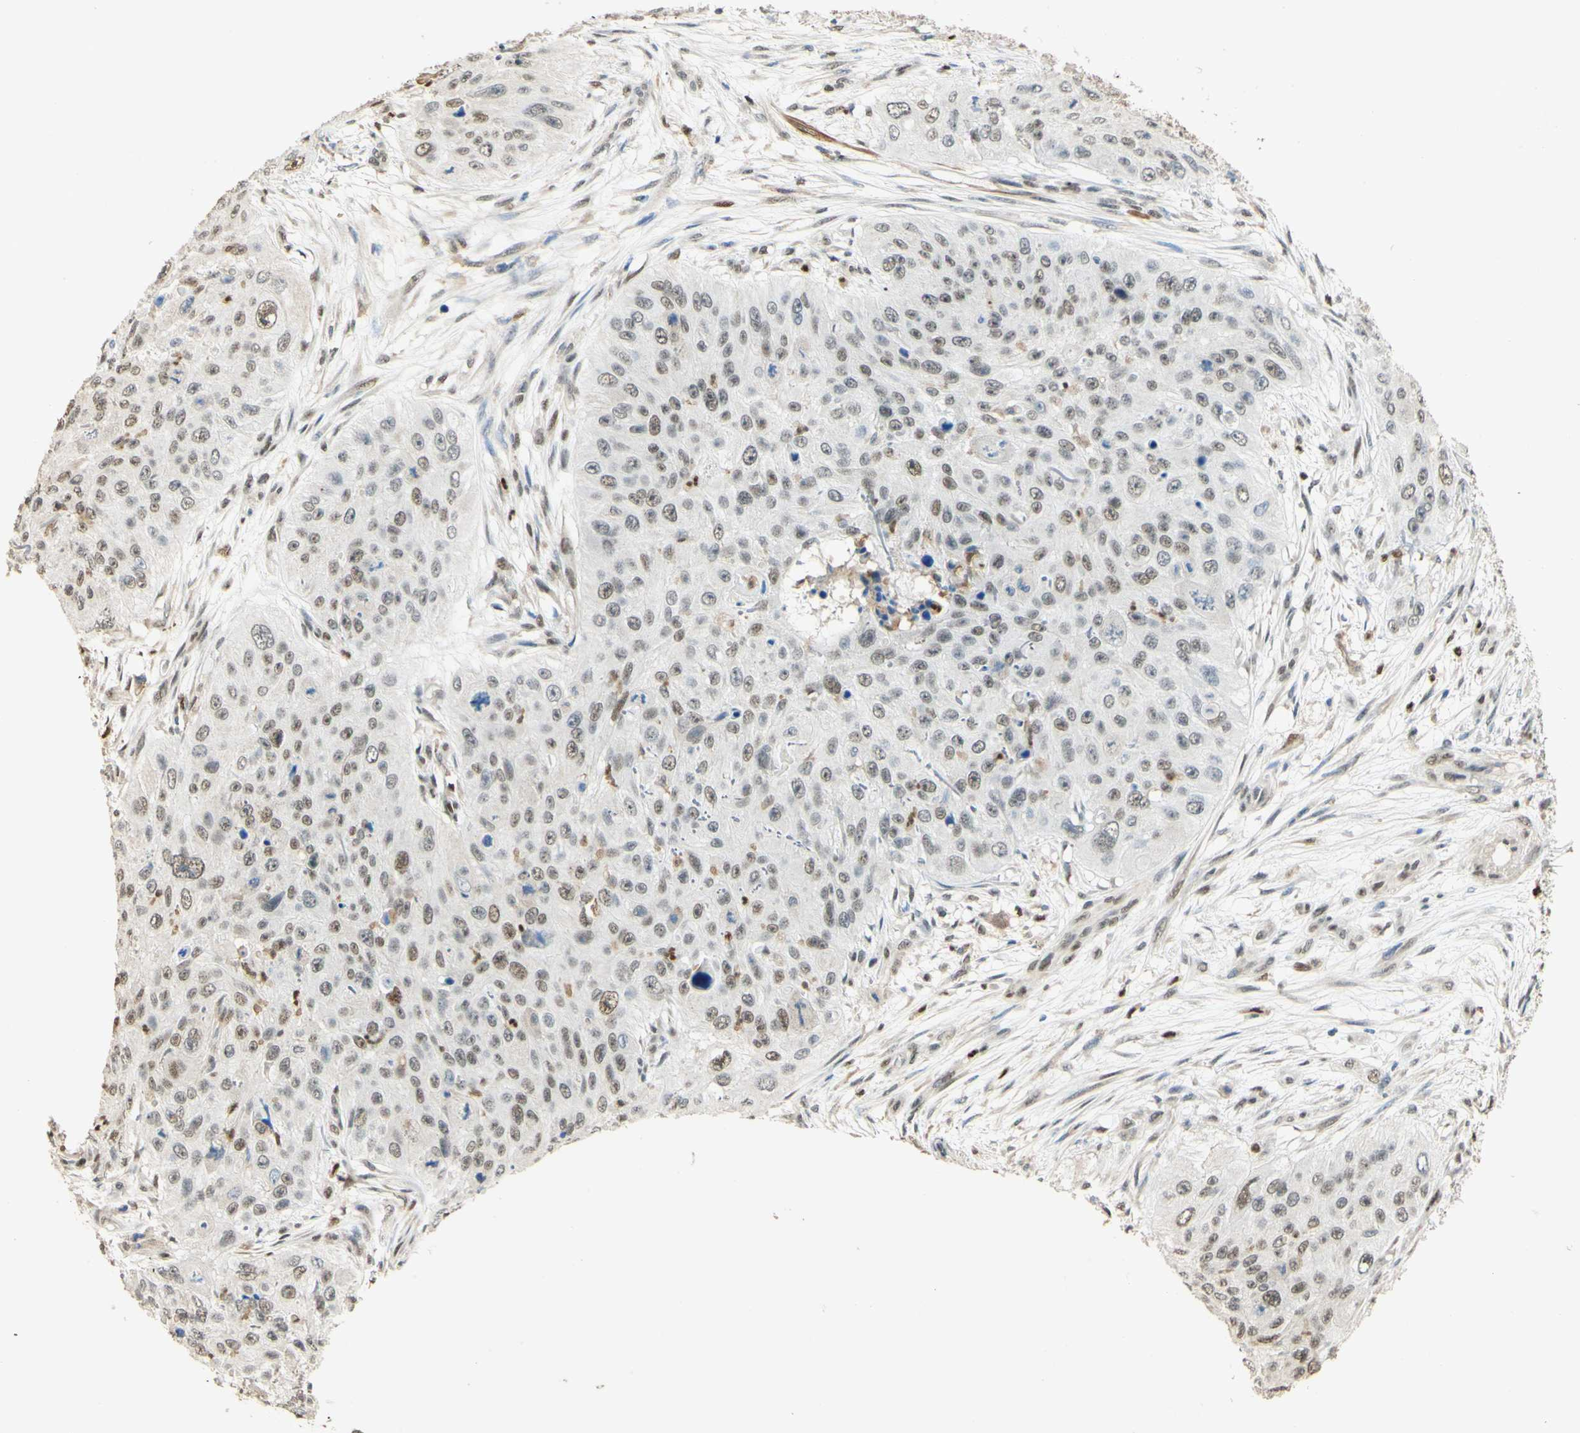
{"staining": {"intensity": "weak", "quantity": "25%-75%", "location": "nuclear"}, "tissue": "skin cancer", "cell_type": "Tumor cells", "image_type": "cancer", "snomed": [{"axis": "morphology", "description": "Squamous cell carcinoma, NOS"}, {"axis": "topography", "description": "Skin"}], "caption": "Weak nuclear protein staining is identified in approximately 25%-75% of tumor cells in skin cancer (squamous cell carcinoma).", "gene": "MAP3K4", "patient": {"sex": "female", "age": 80}}